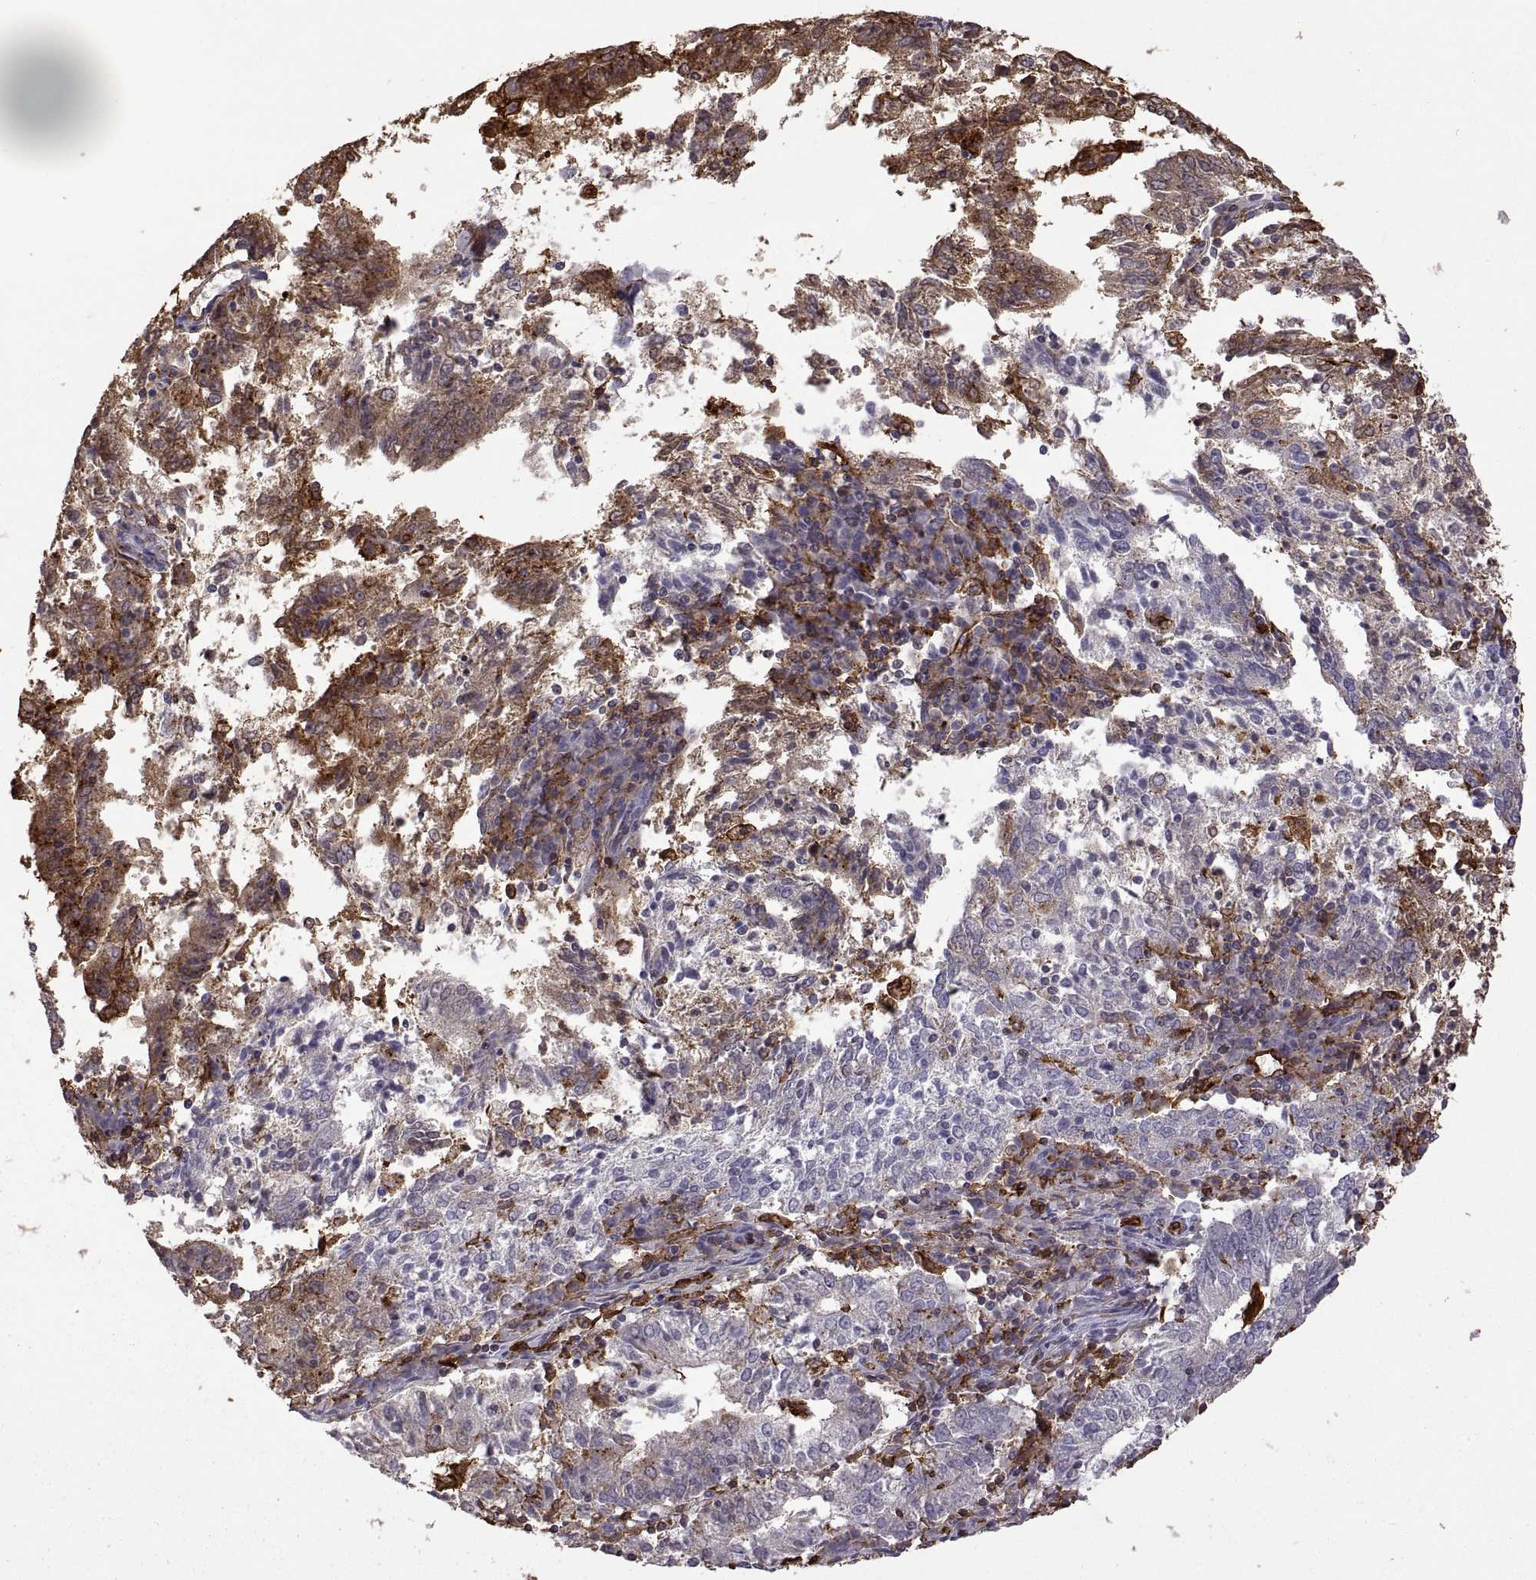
{"staining": {"intensity": "moderate", "quantity": "25%-75%", "location": "cytoplasmic/membranous"}, "tissue": "endometrial cancer", "cell_type": "Tumor cells", "image_type": "cancer", "snomed": [{"axis": "morphology", "description": "Adenocarcinoma, NOS"}, {"axis": "topography", "description": "Endometrium"}], "caption": "Endometrial cancer (adenocarcinoma) stained with DAB (3,3'-diaminobenzidine) immunohistochemistry (IHC) displays medium levels of moderate cytoplasmic/membranous positivity in about 25%-75% of tumor cells.", "gene": "S100A10", "patient": {"sex": "female", "age": 82}}